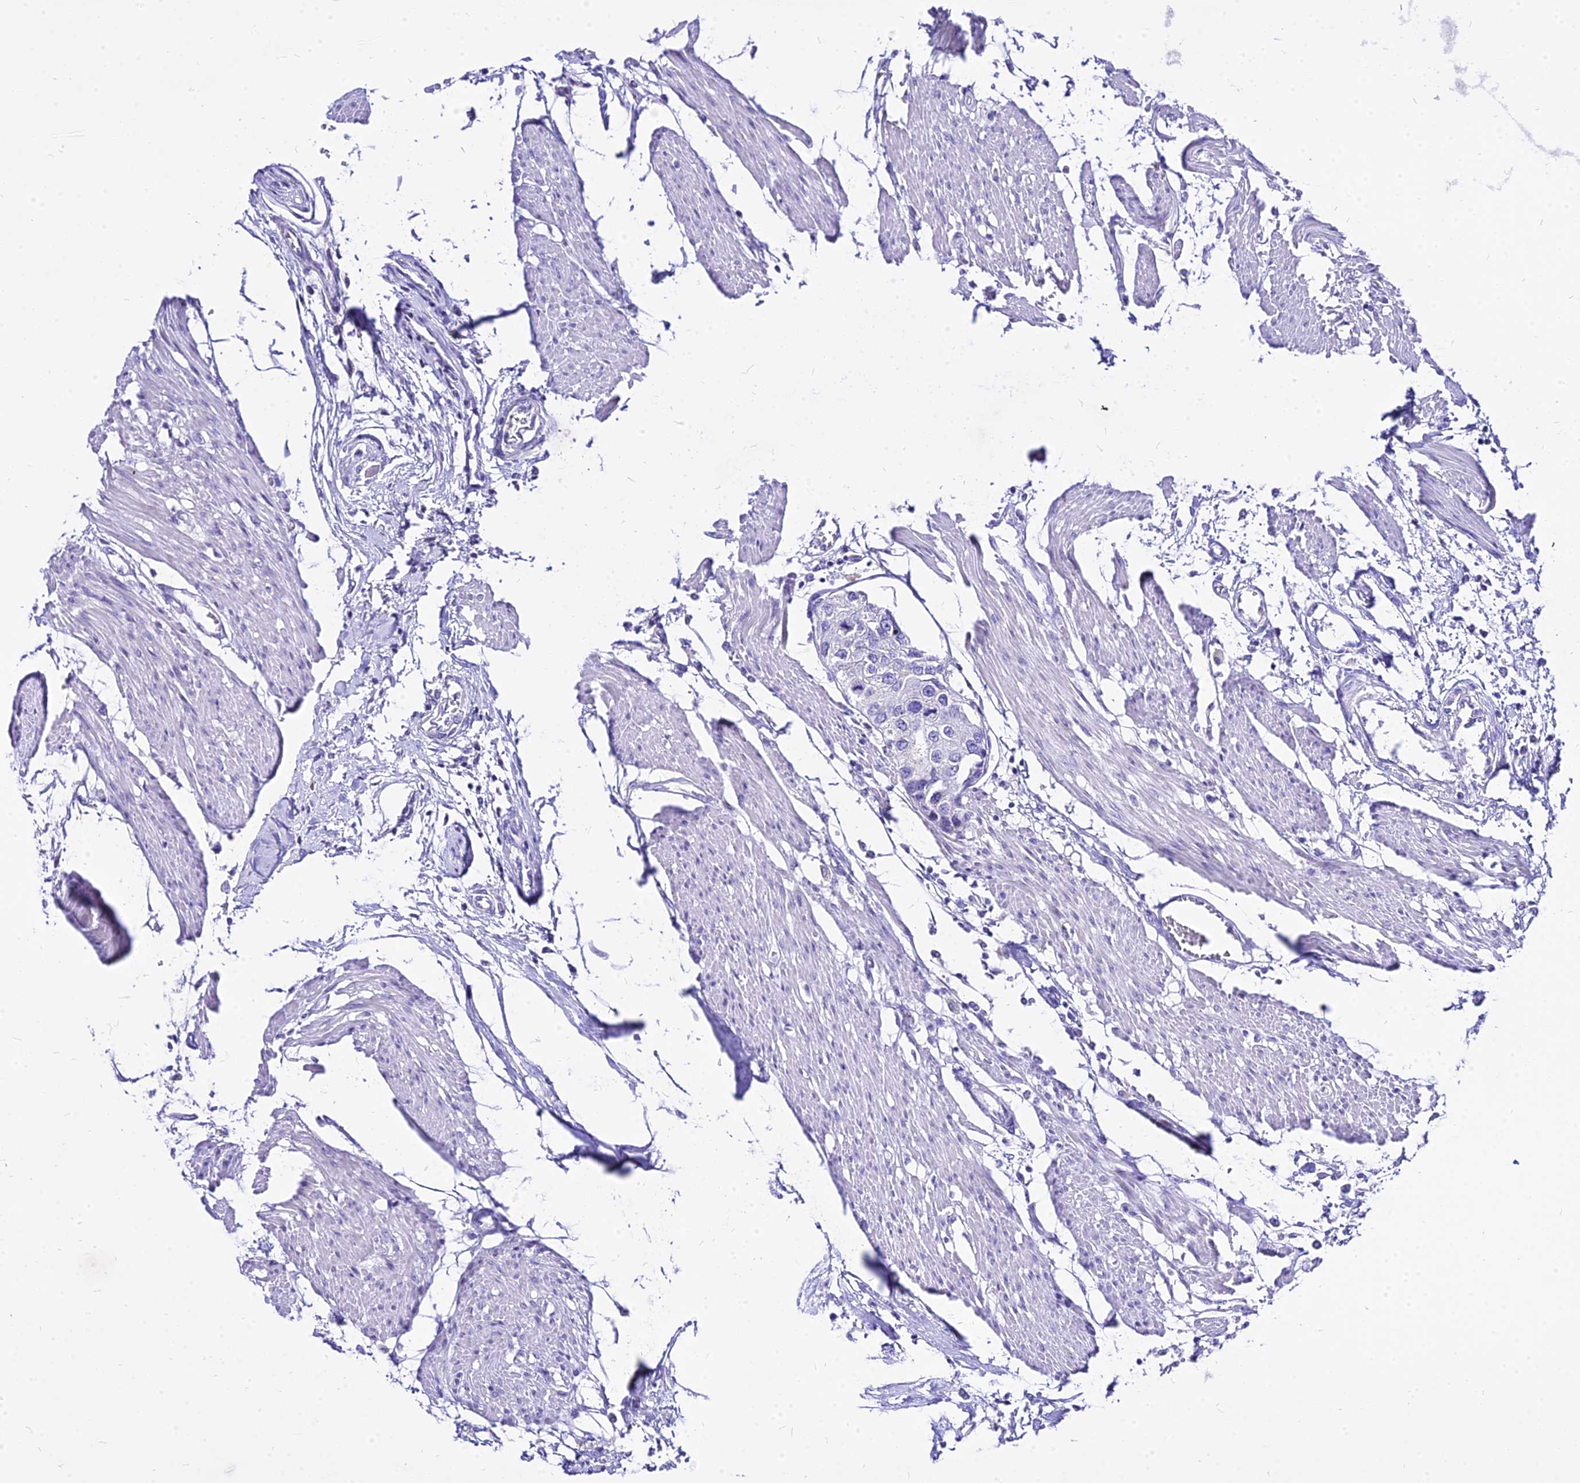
{"staining": {"intensity": "negative", "quantity": "none", "location": "none"}, "tissue": "urothelial cancer", "cell_type": "Tumor cells", "image_type": "cancer", "snomed": [{"axis": "morphology", "description": "Urothelial carcinoma, High grade"}, {"axis": "topography", "description": "Urinary bladder"}], "caption": "Immunohistochemical staining of human urothelial cancer displays no significant staining in tumor cells.", "gene": "CARD18", "patient": {"sex": "male", "age": 64}}